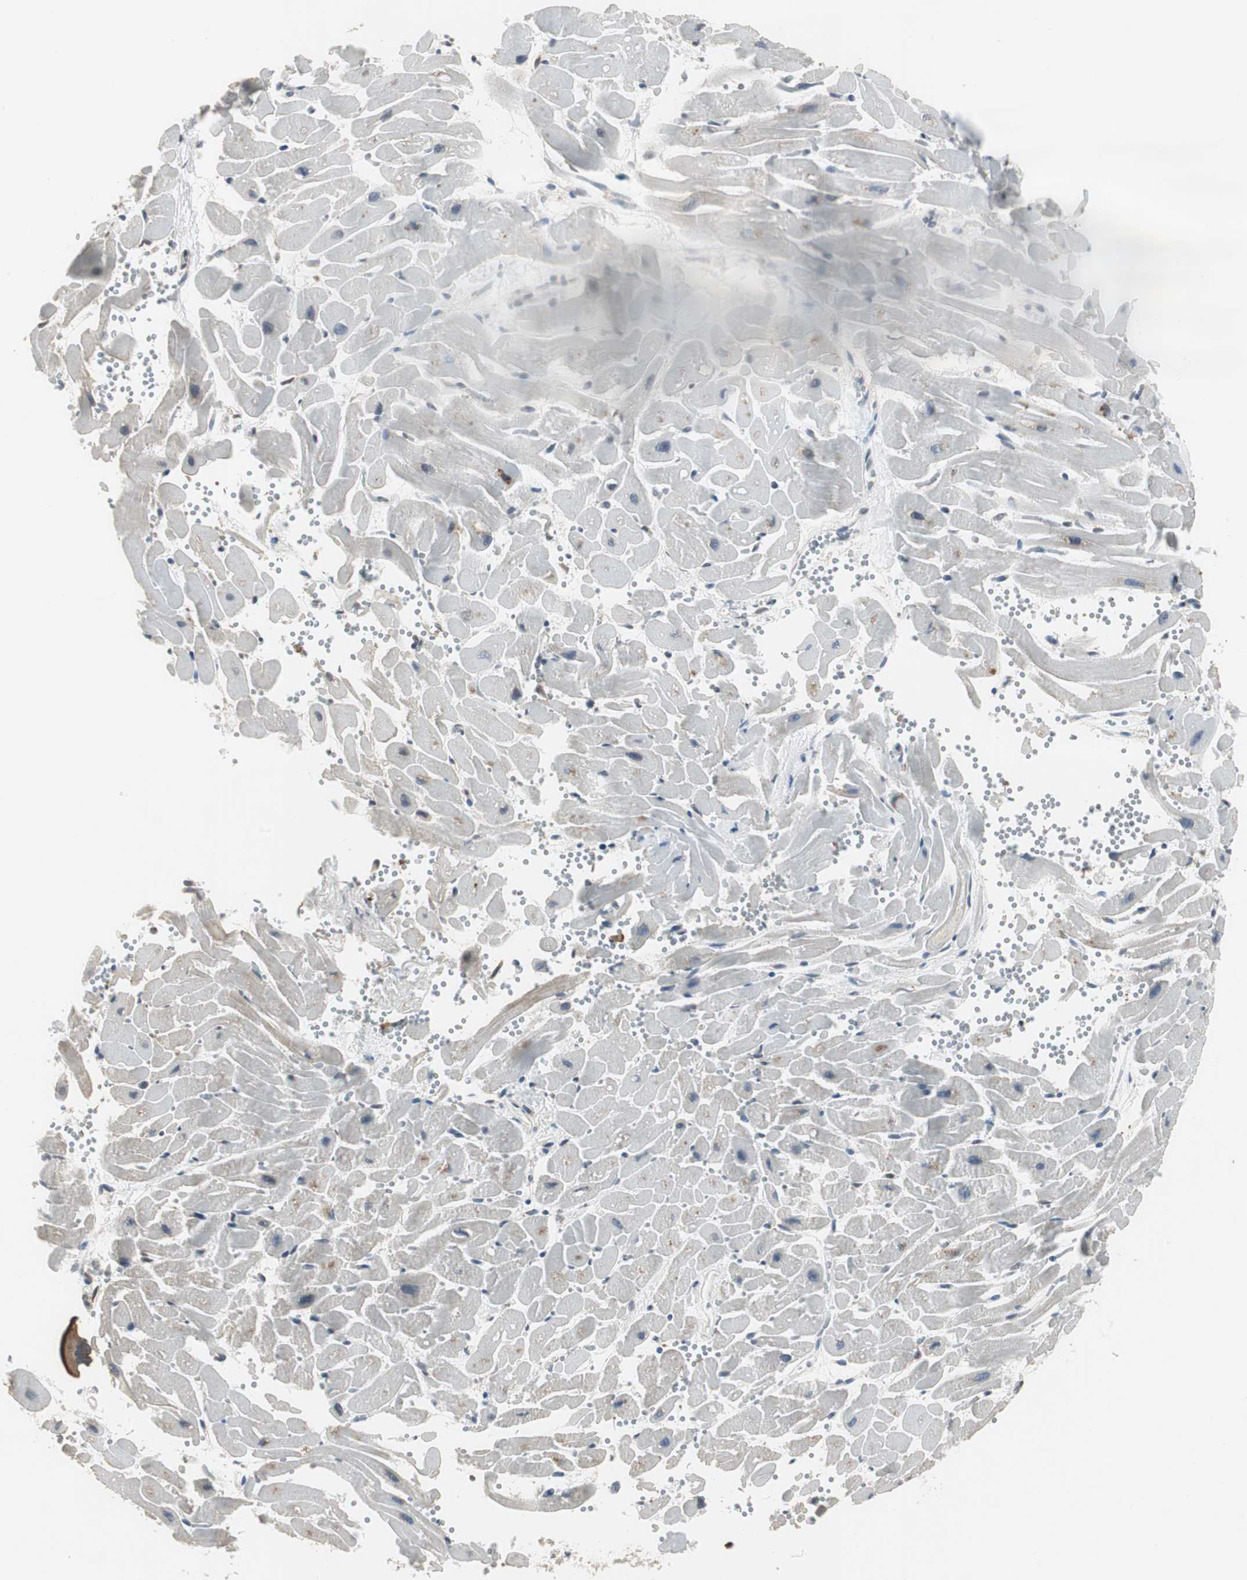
{"staining": {"intensity": "negative", "quantity": "none", "location": "none"}, "tissue": "heart muscle", "cell_type": "Cardiomyocytes", "image_type": "normal", "snomed": [{"axis": "morphology", "description": "Normal tissue, NOS"}, {"axis": "topography", "description": "Heart"}], "caption": "Cardiomyocytes are negative for brown protein staining in benign heart muscle.", "gene": "MKX", "patient": {"sex": "female", "age": 19}}